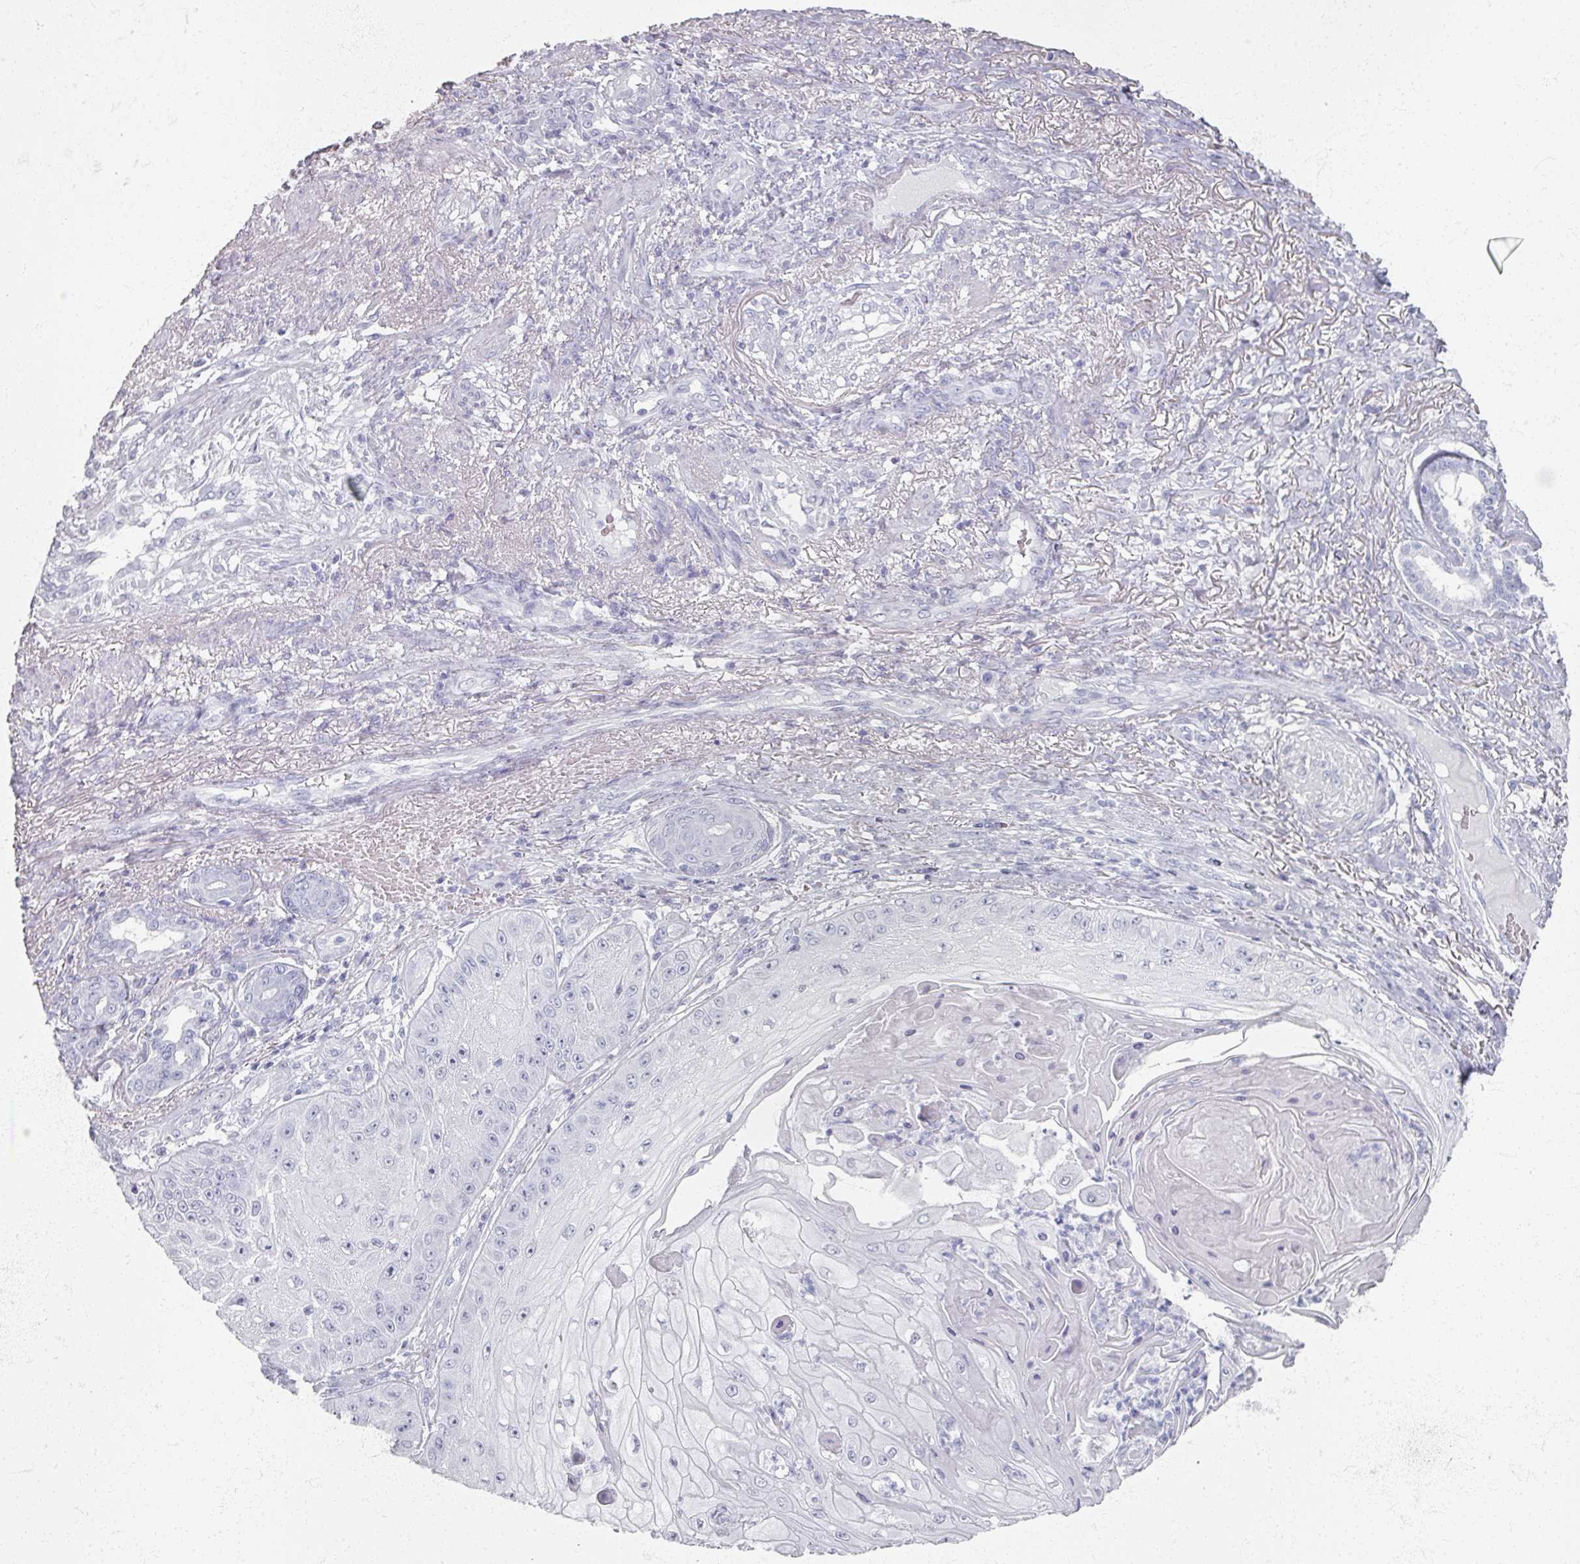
{"staining": {"intensity": "negative", "quantity": "none", "location": "none"}, "tissue": "skin cancer", "cell_type": "Tumor cells", "image_type": "cancer", "snomed": [{"axis": "morphology", "description": "Squamous cell carcinoma, NOS"}, {"axis": "topography", "description": "Skin"}], "caption": "The histopathology image reveals no staining of tumor cells in squamous cell carcinoma (skin).", "gene": "PSKH1", "patient": {"sex": "male", "age": 70}}